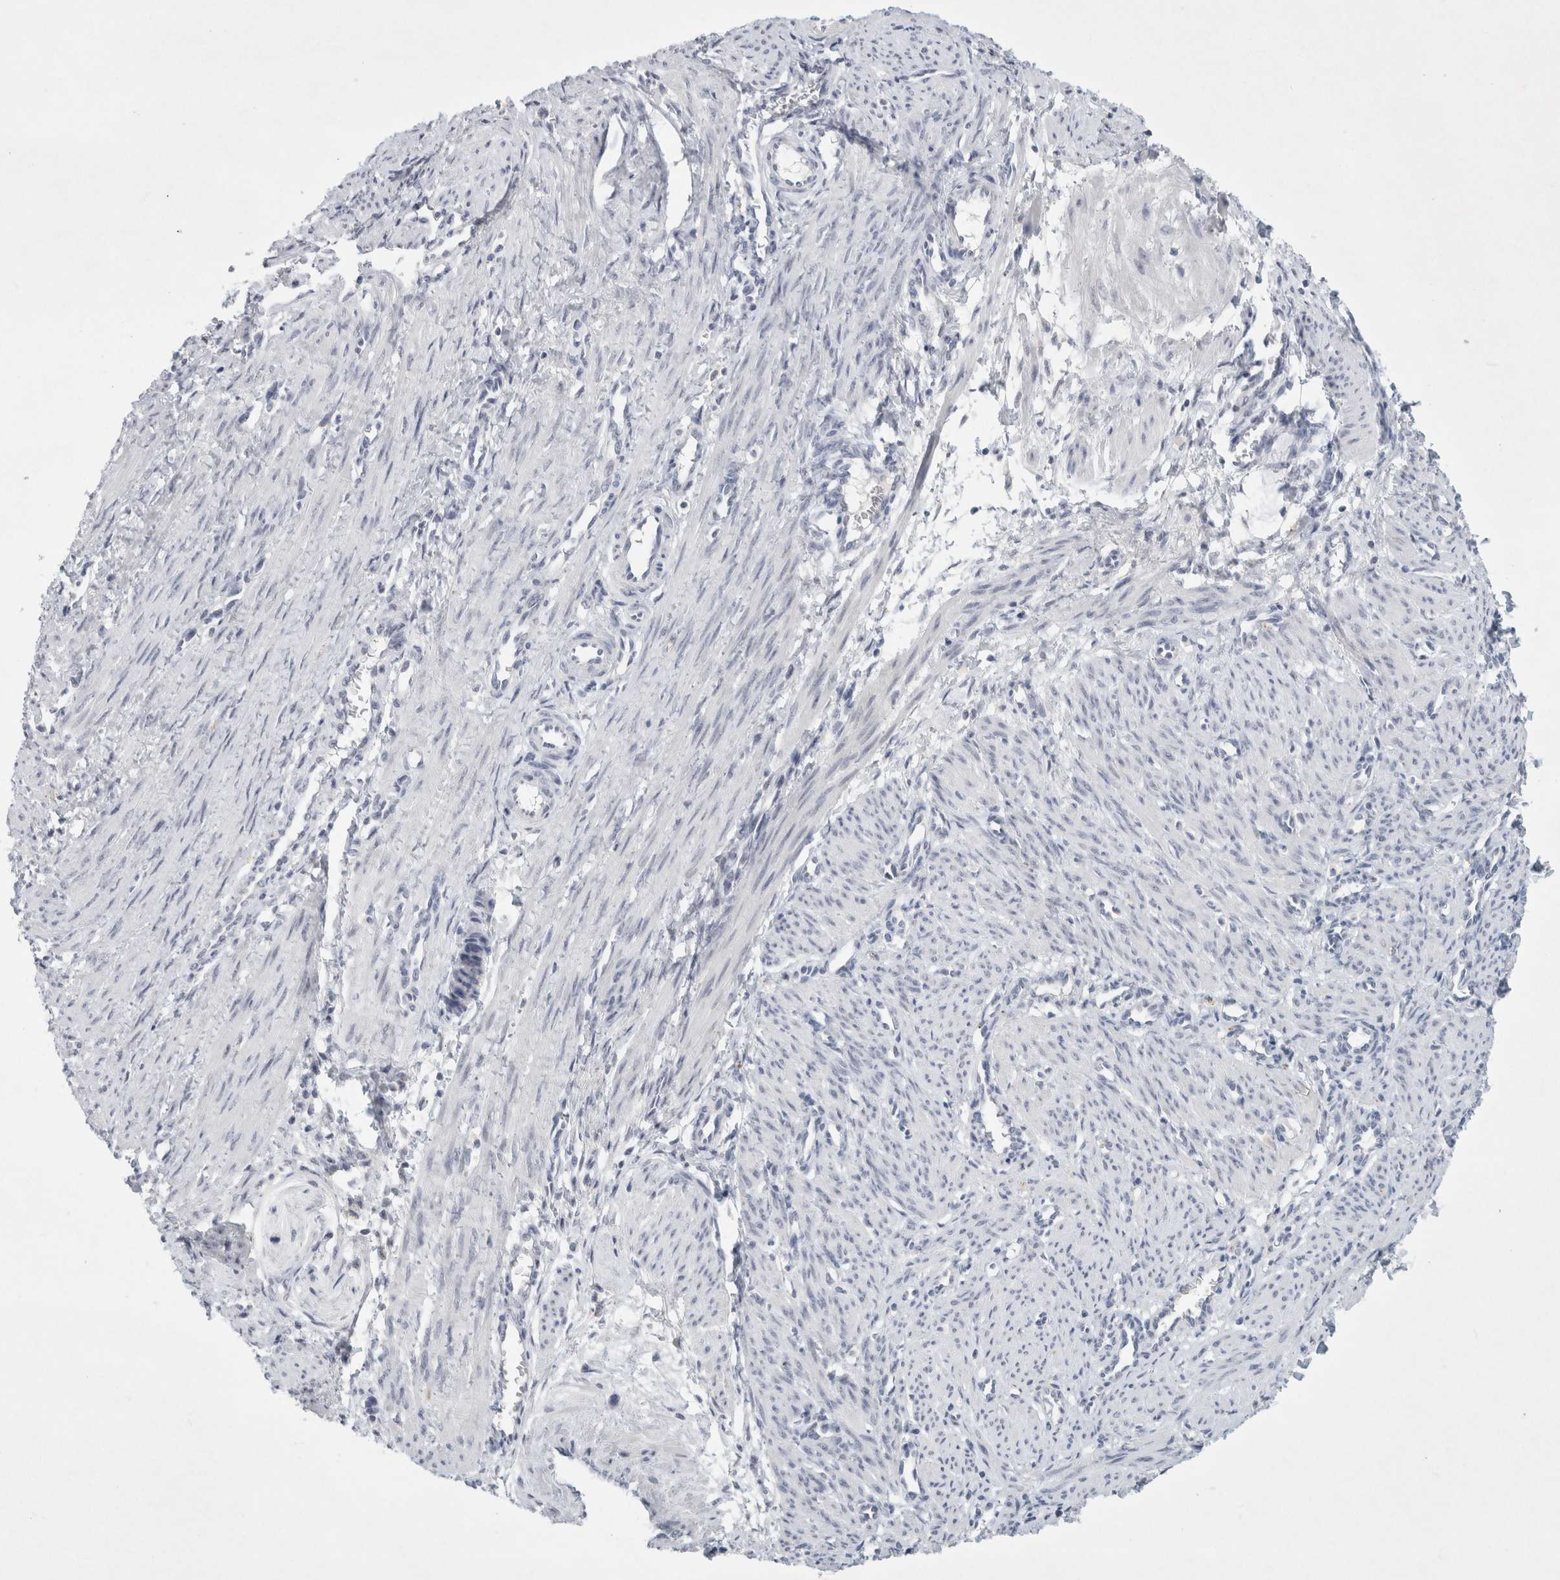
{"staining": {"intensity": "negative", "quantity": "none", "location": "none"}, "tissue": "smooth muscle", "cell_type": "Smooth muscle cells", "image_type": "normal", "snomed": [{"axis": "morphology", "description": "Normal tissue, NOS"}, {"axis": "topography", "description": "Endometrium"}], "caption": "Immunohistochemistry of normal human smooth muscle demonstrates no staining in smooth muscle cells.", "gene": "NIPA1", "patient": {"sex": "female", "age": 33}}